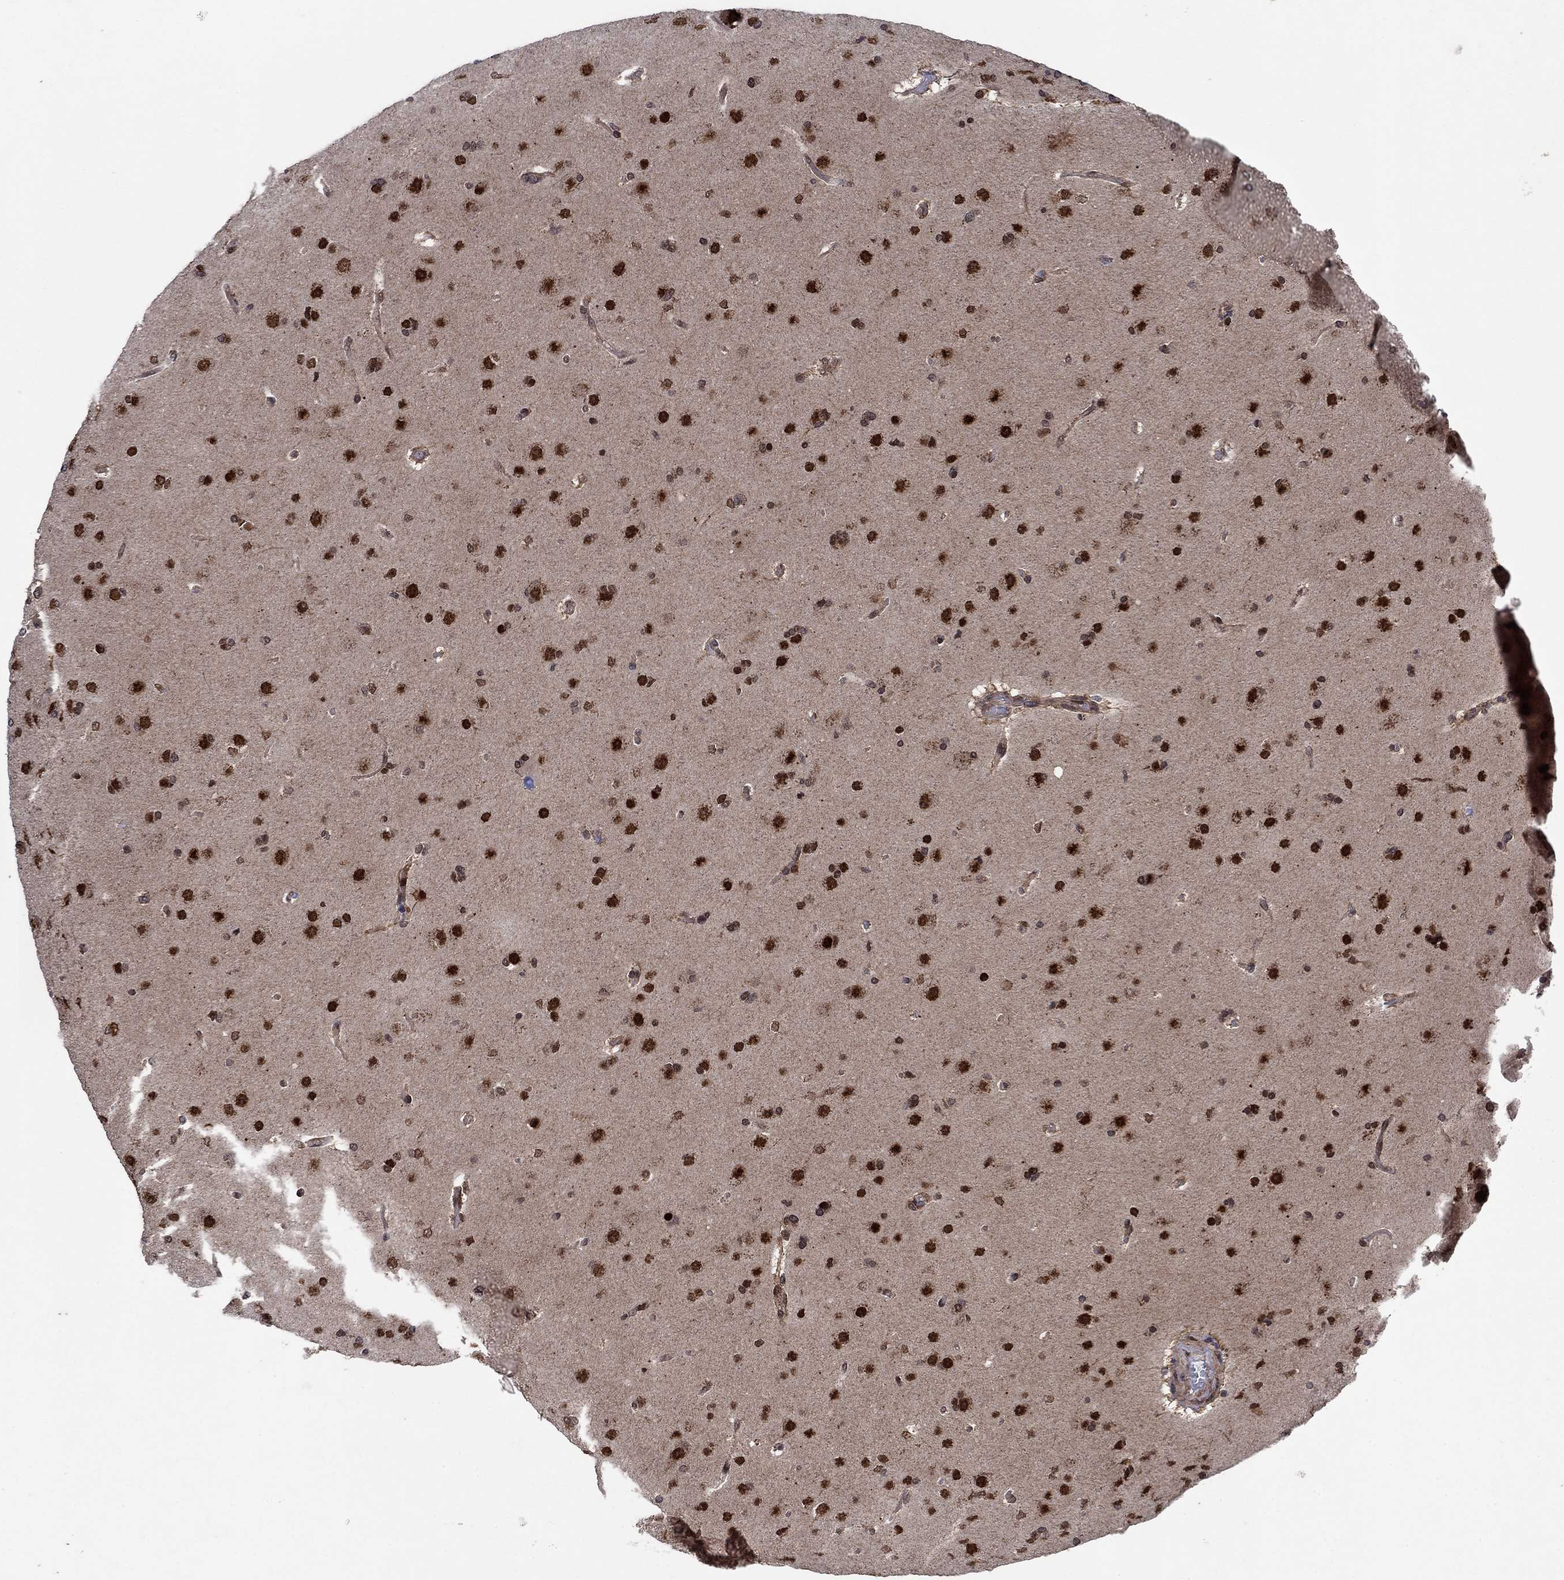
{"staining": {"intensity": "strong", "quantity": ">75%", "location": "nuclear"}, "tissue": "glioma", "cell_type": "Tumor cells", "image_type": "cancer", "snomed": [{"axis": "morphology", "description": "Glioma, malignant, NOS"}, {"axis": "topography", "description": "Cerebral cortex"}], "caption": "Protein positivity by IHC exhibits strong nuclear positivity in about >75% of tumor cells in malignant glioma. (brown staining indicates protein expression, while blue staining denotes nuclei).", "gene": "PRICKLE4", "patient": {"sex": "male", "age": 58}}